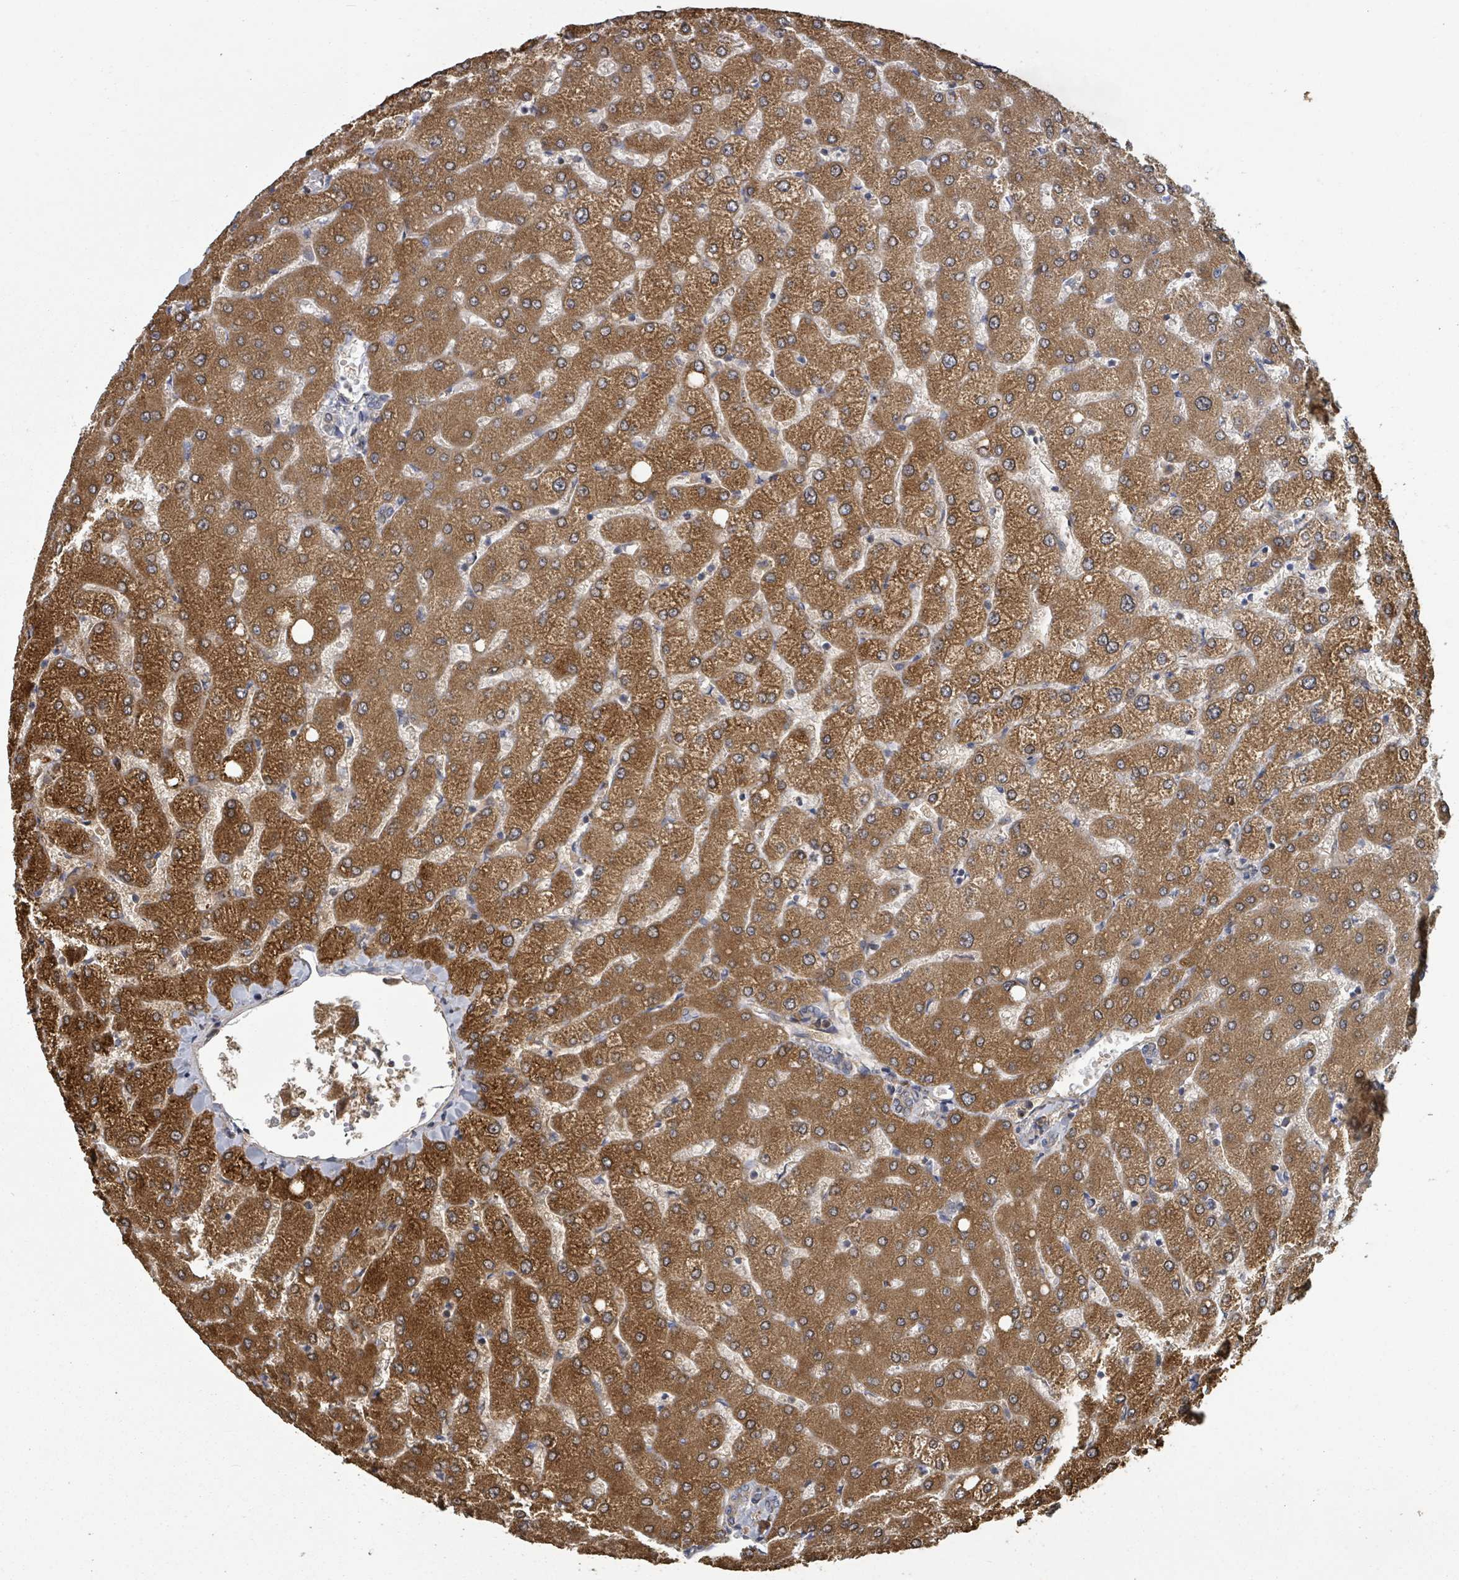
{"staining": {"intensity": "negative", "quantity": "none", "location": "none"}, "tissue": "liver", "cell_type": "Cholangiocytes", "image_type": "normal", "snomed": [{"axis": "morphology", "description": "Normal tissue, NOS"}, {"axis": "topography", "description": "Liver"}], "caption": "This is an immunohistochemistry image of benign liver. There is no expression in cholangiocytes.", "gene": "GABBR1", "patient": {"sex": "female", "age": 54}}